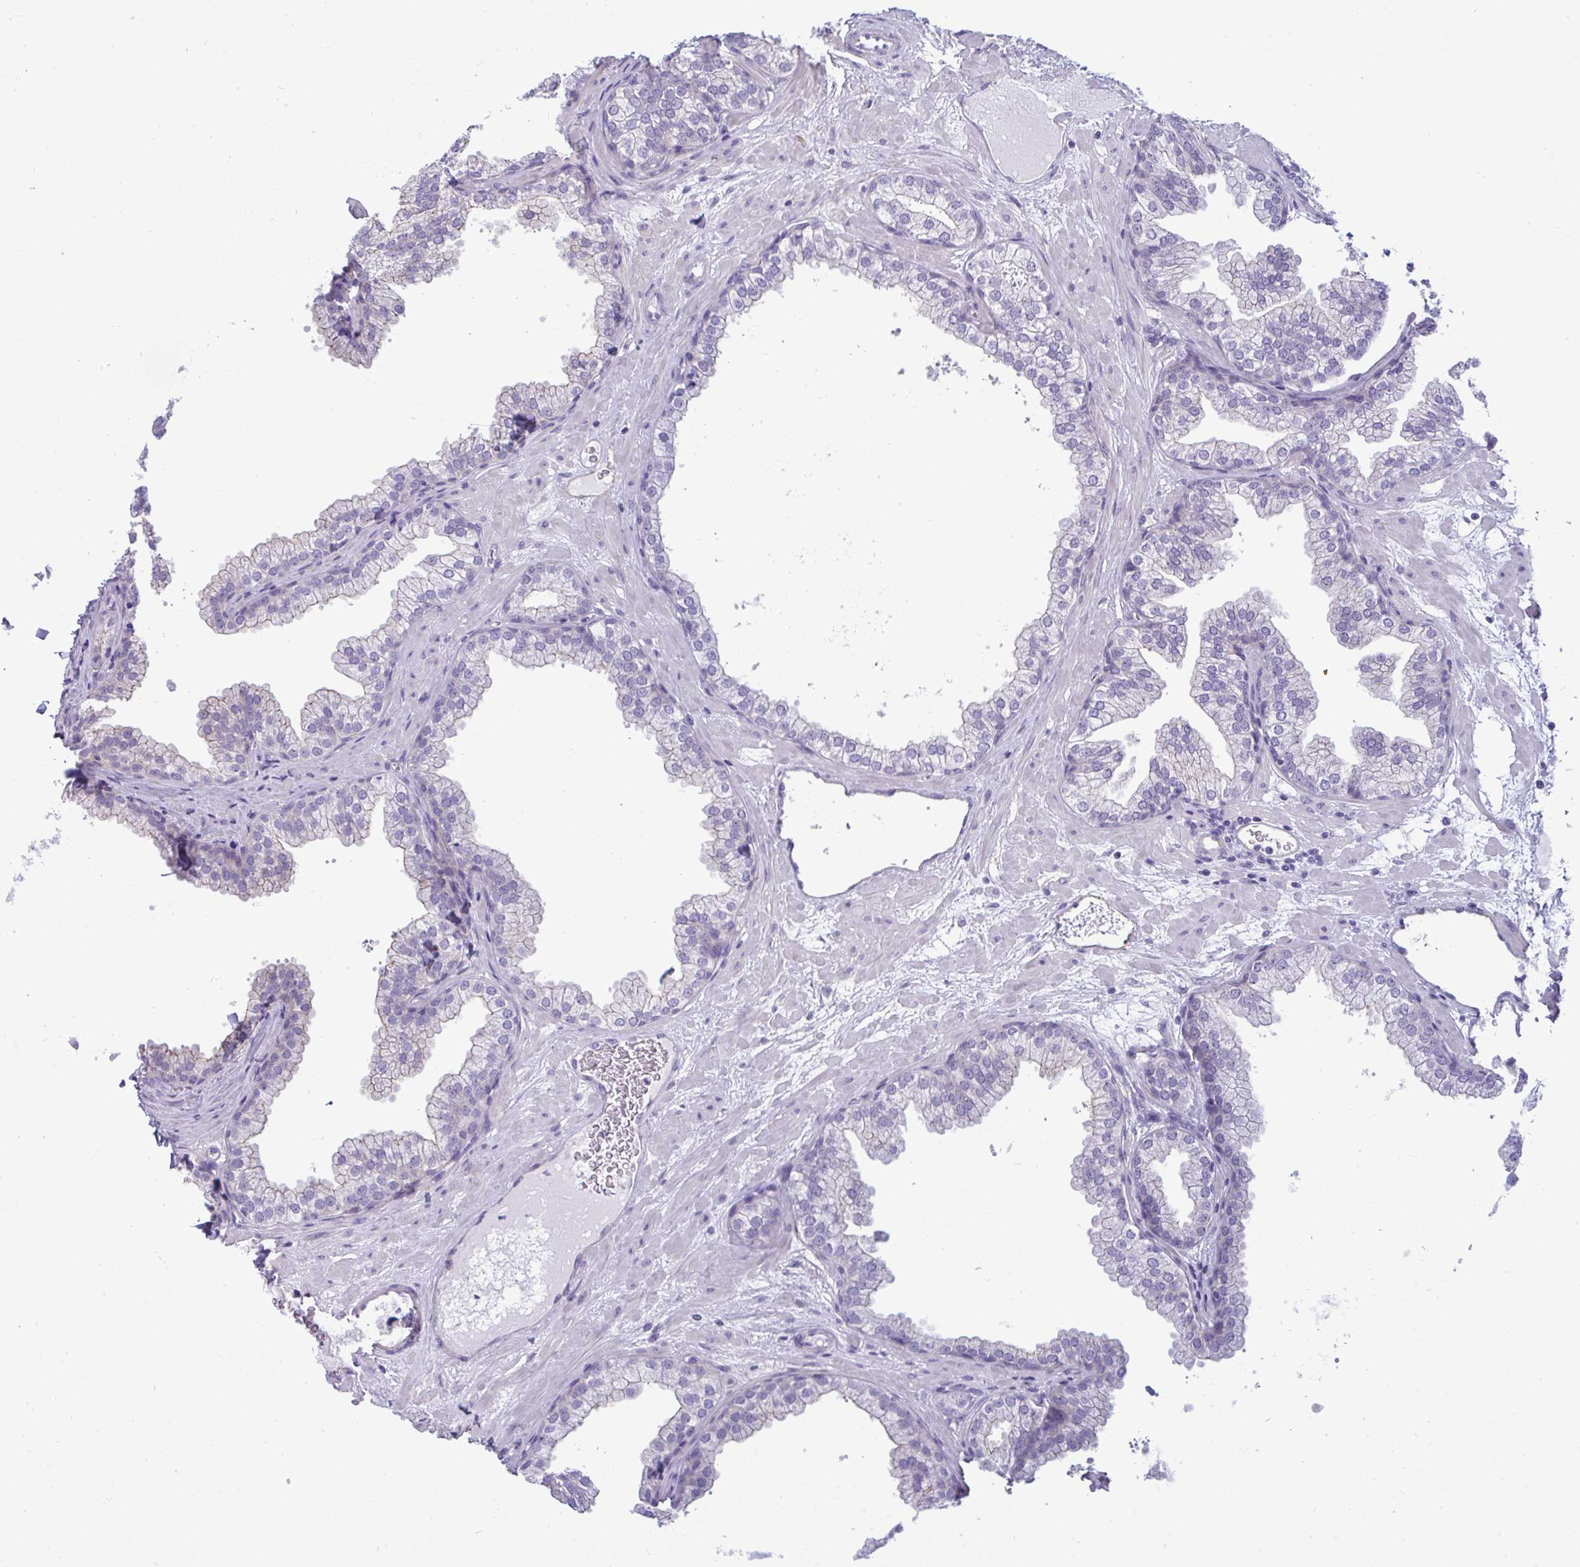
{"staining": {"intensity": "negative", "quantity": "none", "location": "none"}, "tissue": "prostate", "cell_type": "Glandular cells", "image_type": "normal", "snomed": [{"axis": "morphology", "description": "Normal tissue, NOS"}, {"axis": "topography", "description": "Prostate"}], "caption": "Human prostate stained for a protein using IHC demonstrates no positivity in glandular cells.", "gene": "MYH10", "patient": {"sex": "male", "age": 37}}